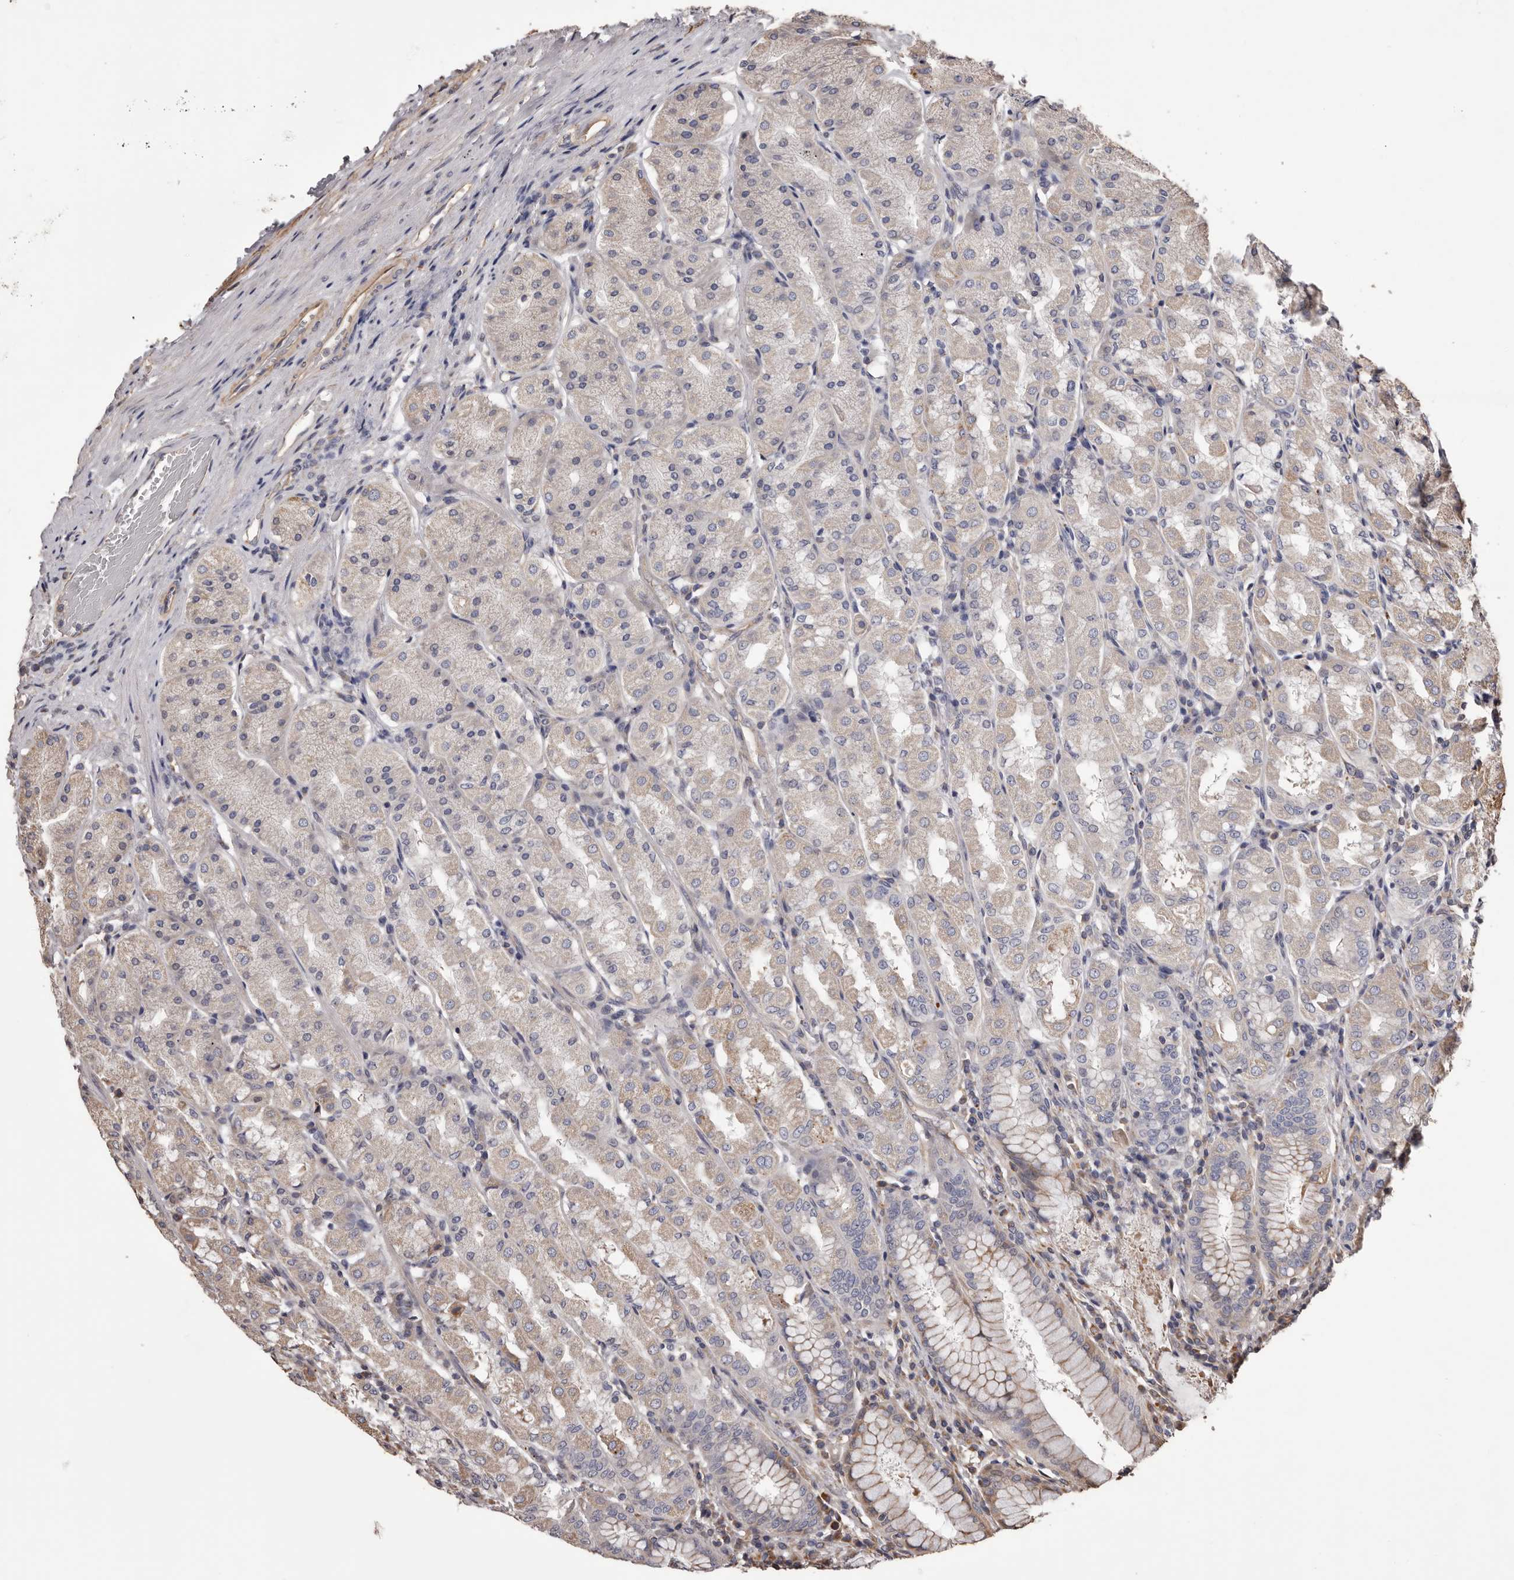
{"staining": {"intensity": "weak", "quantity": "<25%", "location": "cytoplasmic/membranous"}, "tissue": "stomach", "cell_type": "Glandular cells", "image_type": "normal", "snomed": [{"axis": "morphology", "description": "Normal tissue, NOS"}, {"axis": "topography", "description": "Stomach"}, {"axis": "topography", "description": "Stomach, lower"}], "caption": "This is an immunohistochemistry (IHC) photomicrograph of normal human stomach. There is no positivity in glandular cells.", "gene": "CEP104", "patient": {"sex": "female", "age": 56}}